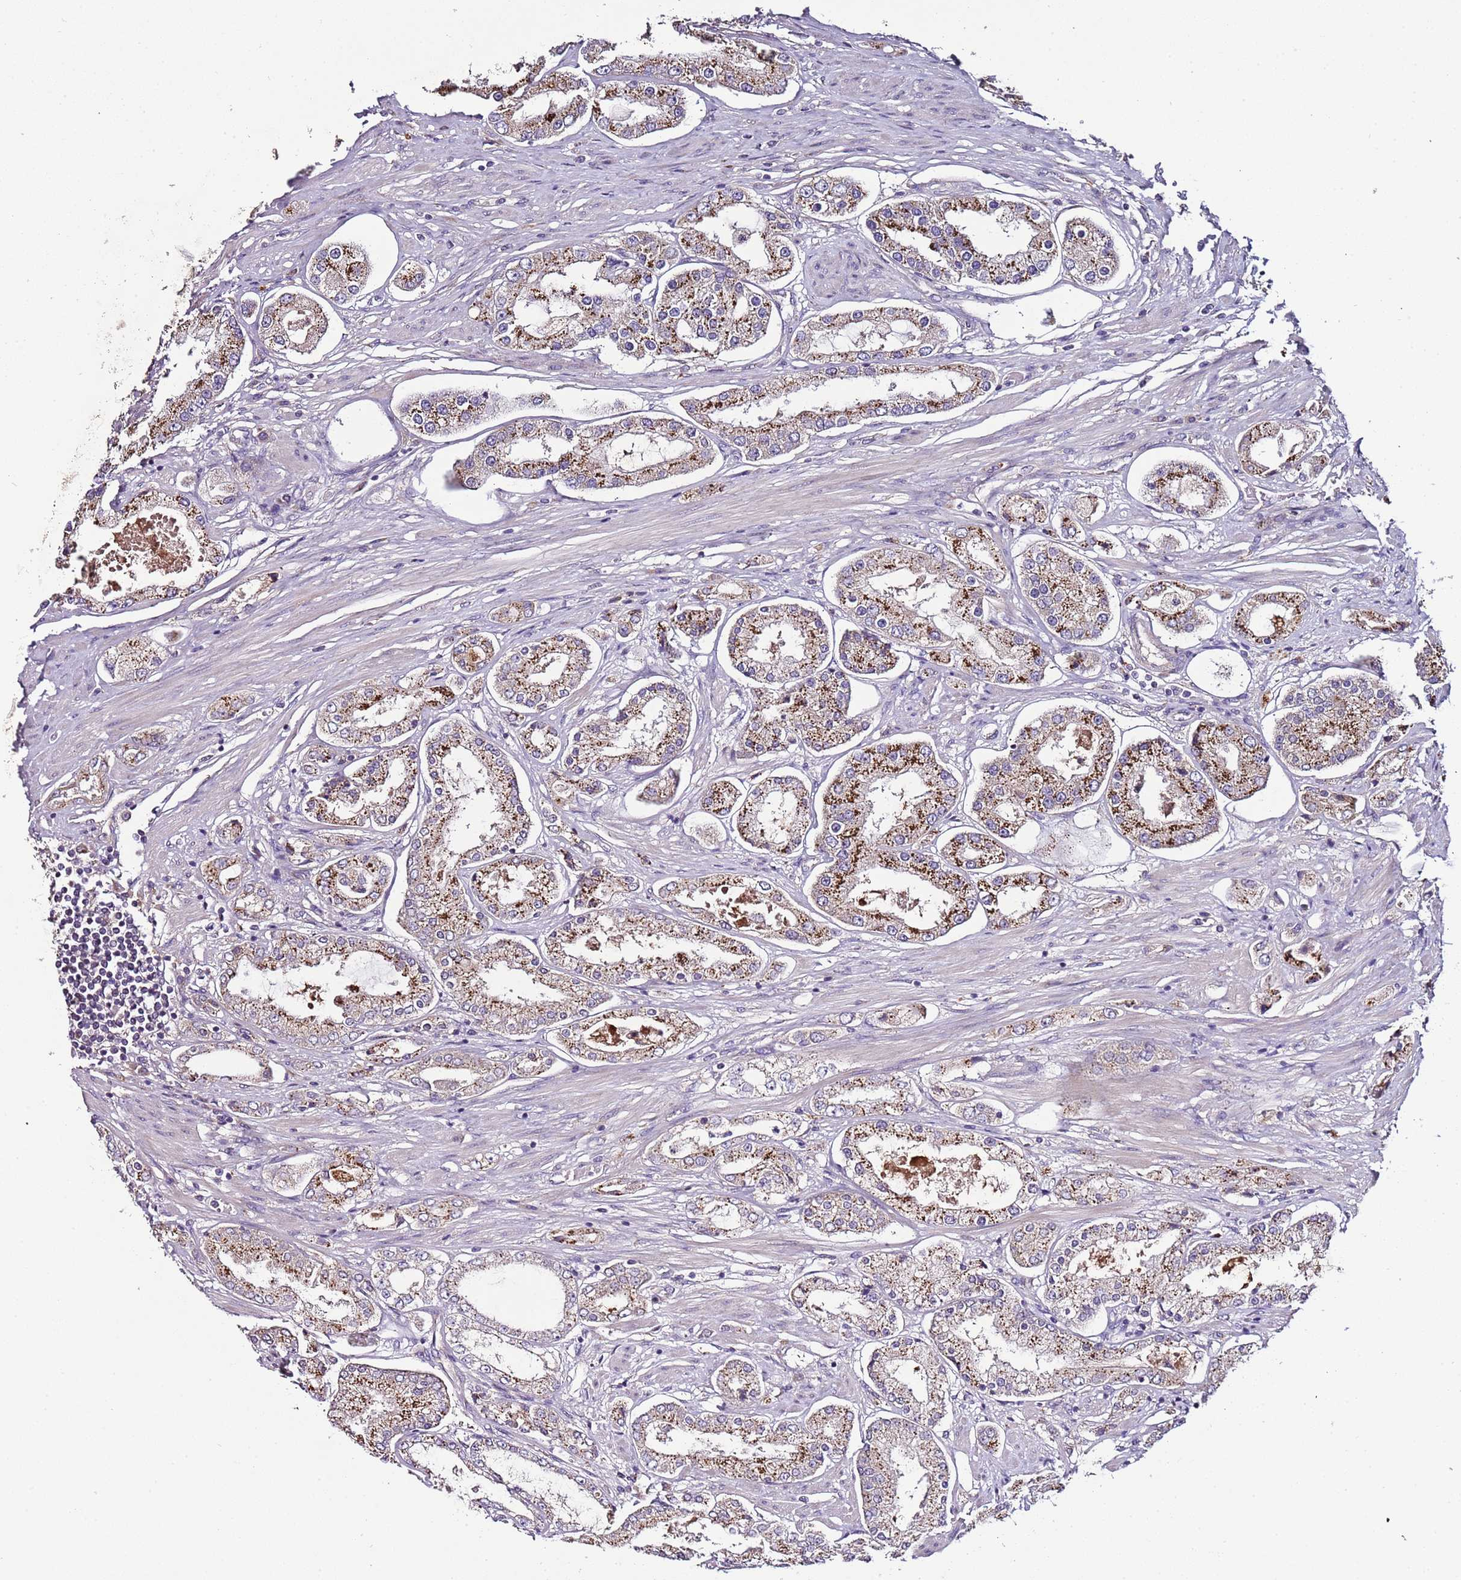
{"staining": {"intensity": "moderate", "quantity": ">75%", "location": "cytoplasmic/membranous"}, "tissue": "prostate cancer", "cell_type": "Tumor cells", "image_type": "cancer", "snomed": [{"axis": "morphology", "description": "Adenocarcinoma, High grade"}, {"axis": "topography", "description": "Prostate"}], "caption": "Immunohistochemical staining of prostate cancer (adenocarcinoma (high-grade)) exhibits medium levels of moderate cytoplasmic/membranous protein expression in about >75% of tumor cells.", "gene": "FAM20A", "patient": {"sex": "male", "age": 69}}